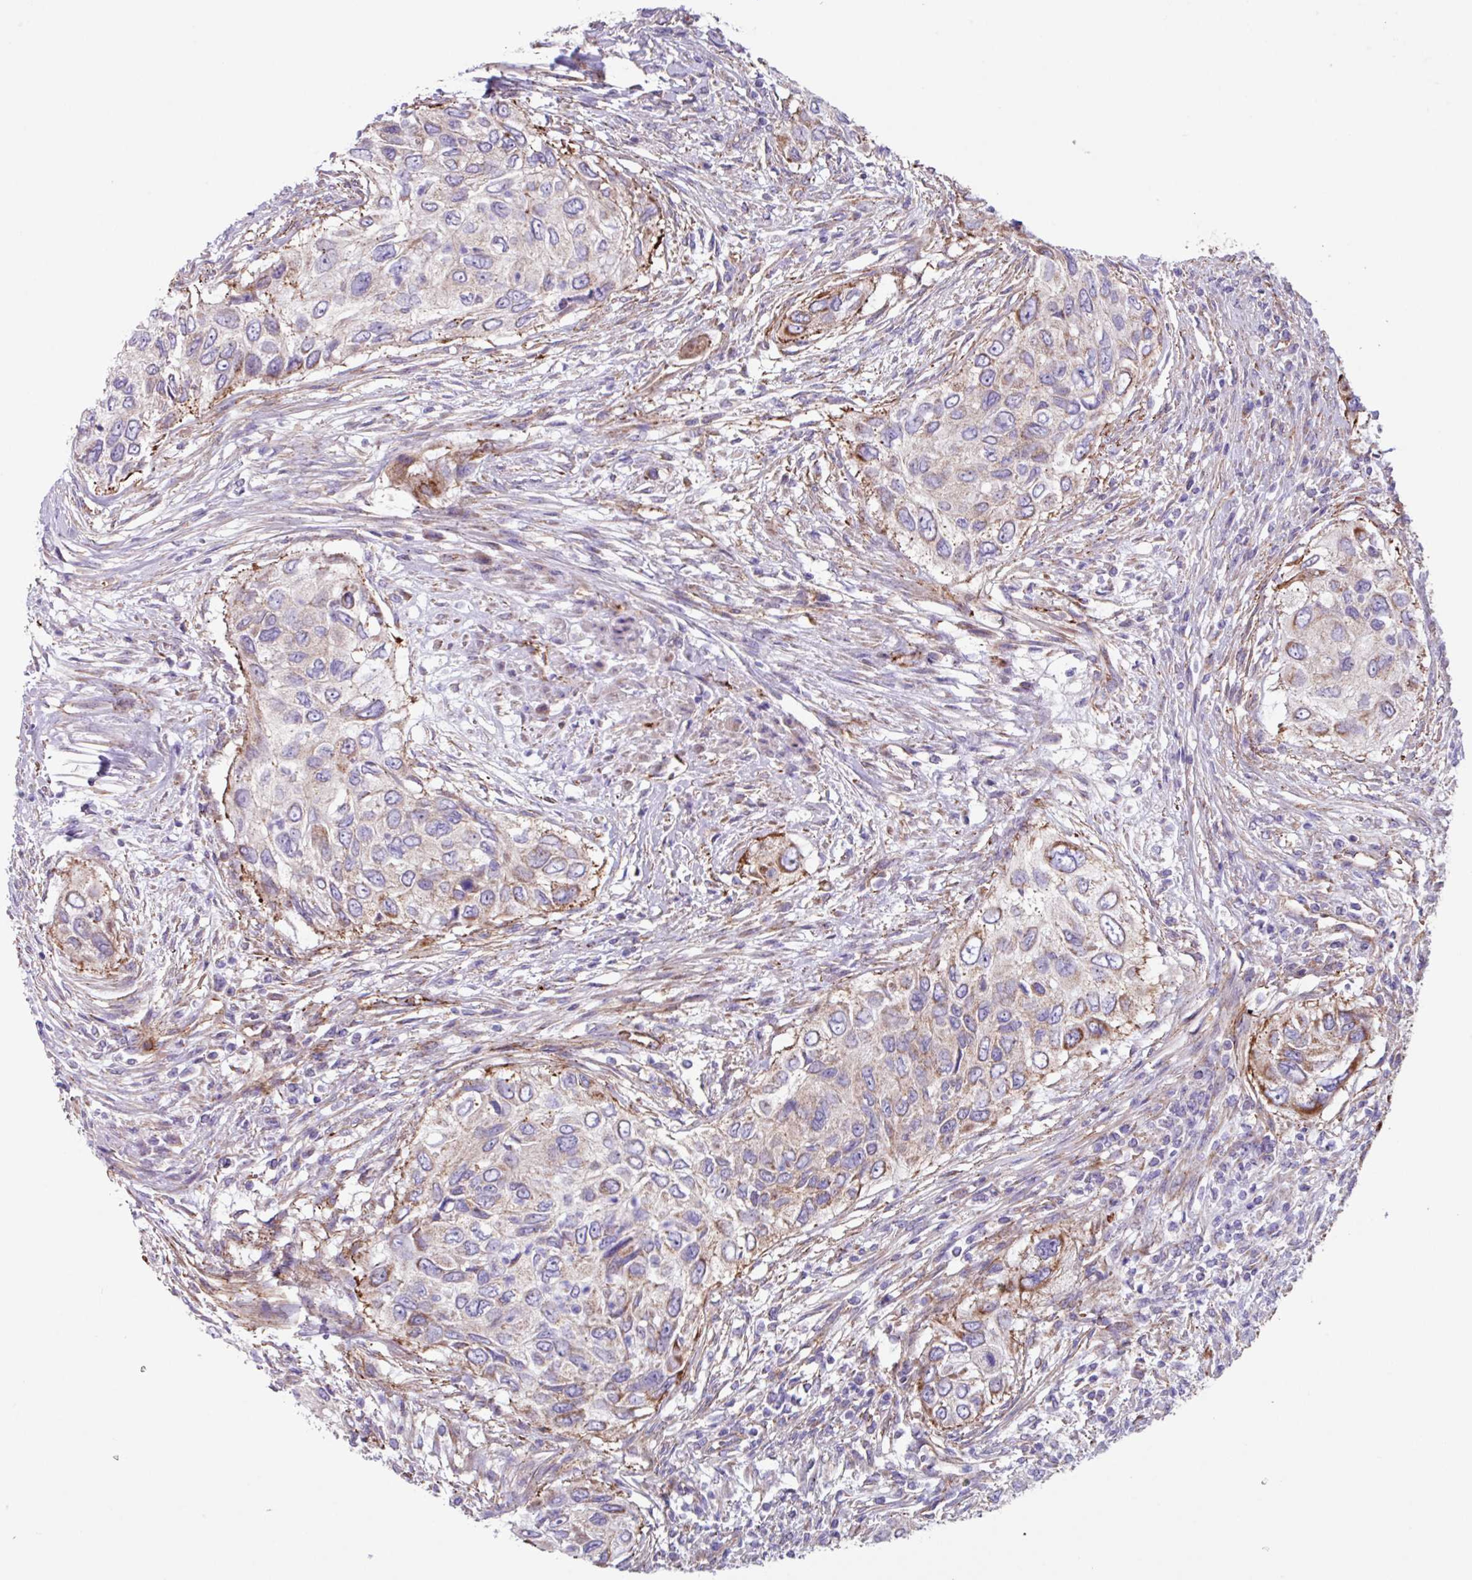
{"staining": {"intensity": "moderate", "quantity": "<25%", "location": "cytoplasmic/membranous"}, "tissue": "urothelial cancer", "cell_type": "Tumor cells", "image_type": "cancer", "snomed": [{"axis": "morphology", "description": "Urothelial carcinoma, High grade"}, {"axis": "topography", "description": "Urinary bladder"}], "caption": "Tumor cells reveal low levels of moderate cytoplasmic/membranous expression in approximately <25% of cells in human urothelial carcinoma (high-grade).", "gene": "OTULIN", "patient": {"sex": "female", "age": 60}}